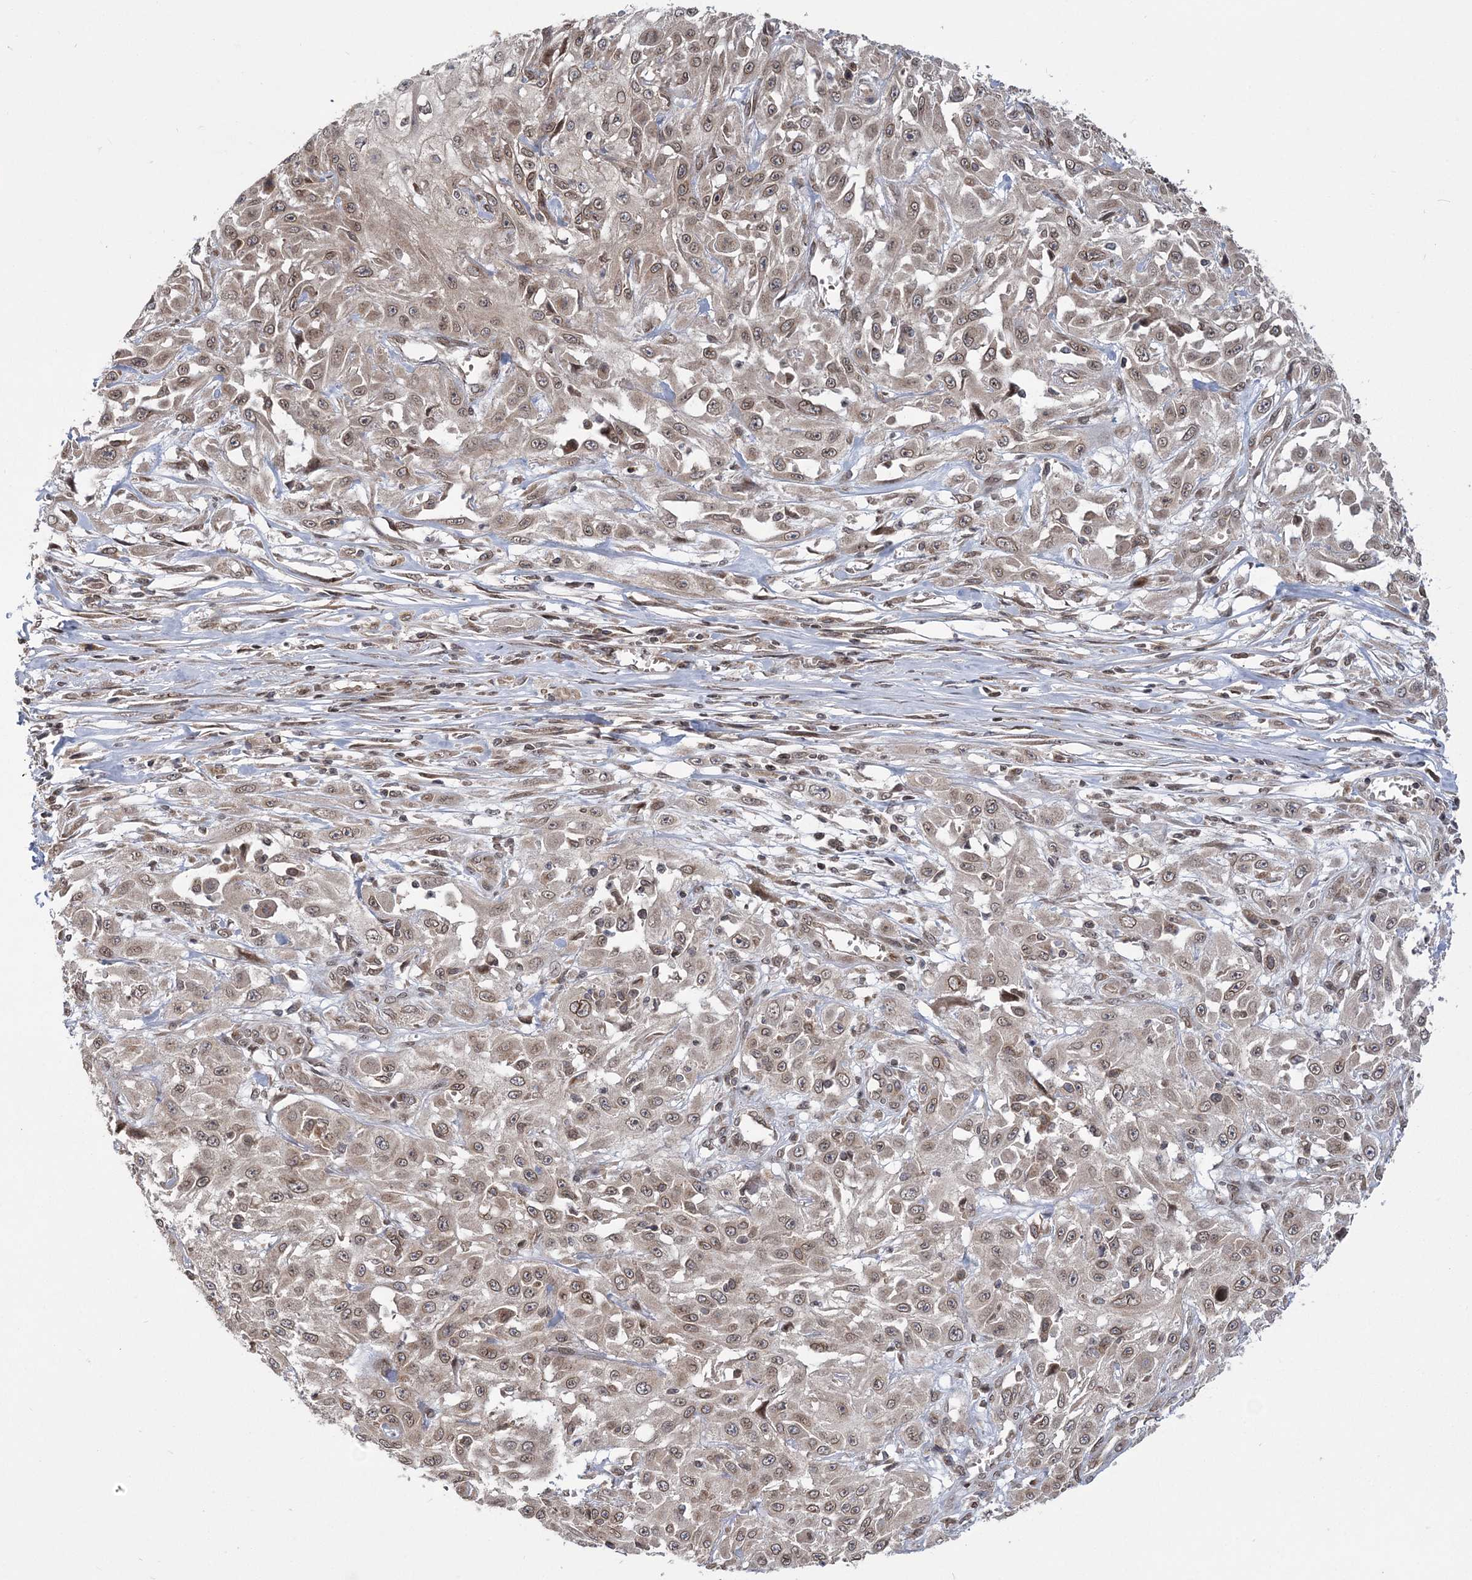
{"staining": {"intensity": "weak", "quantity": ">75%", "location": "cytoplasmic/membranous,nuclear"}, "tissue": "skin cancer", "cell_type": "Tumor cells", "image_type": "cancer", "snomed": [{"axis": "morphology", "description": "Squamous cell carcinoma, NOS"}, {"axis": "morphology", "description": "Squamous cell carcinoma, metastatic, NOS"}, {"axis": "topography", "description": "Skin"}, {"axis": "topography", "description": "Lymph node"}], "caption": "Tumor cells reveal low levels of weak cytoplasmic/membranous and nuclear positivity in approximately >75% of cells in human skin cancer.", "gene": "DNAJC27", "patient": {"sex": "male", "age": 75}}